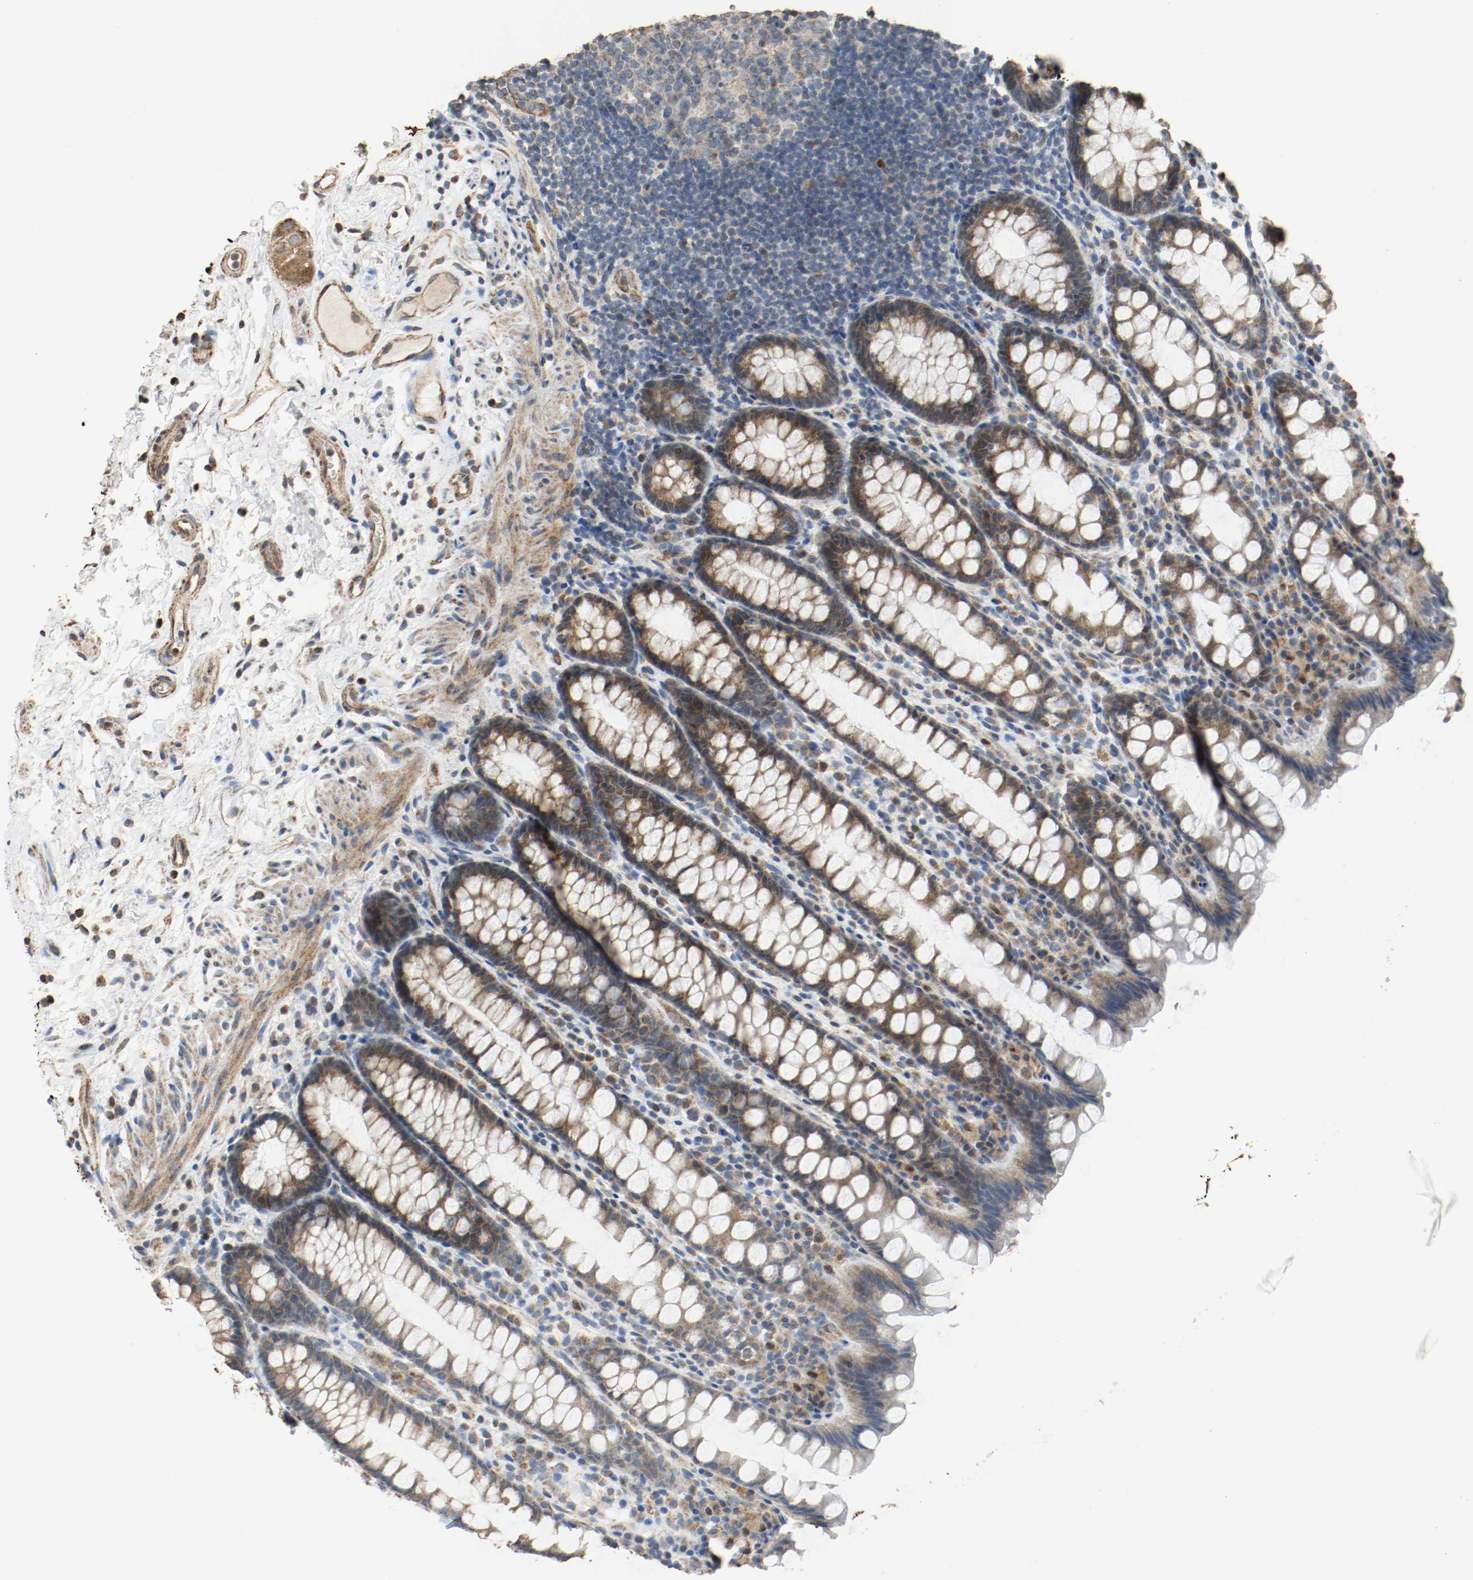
{"staining": {"intensity": "moderate", "quantity": ">75%", "location": "cytoplasmic/membranous"}, "tissue": "rectum", "cell_type": "Glandular cells", "image_type": "normal", "snomed": [{"axis": "morphology", "description": "Normal tissue, NOS"}, {"axis": "topography", "description": "Rectum"}], "caption": "Immunohistochemistry (IHC) micrograph of benign rectum: human rectum stained using IHC exhibits medium levels of moderate protein expression localized specifically in the cytoplasmic/membranous of glandular cells, appearing as a cytoplasmic/membranous brown color.", "gene": "ALDH4A1", "patient": {"sex": "male", "age": 92}}